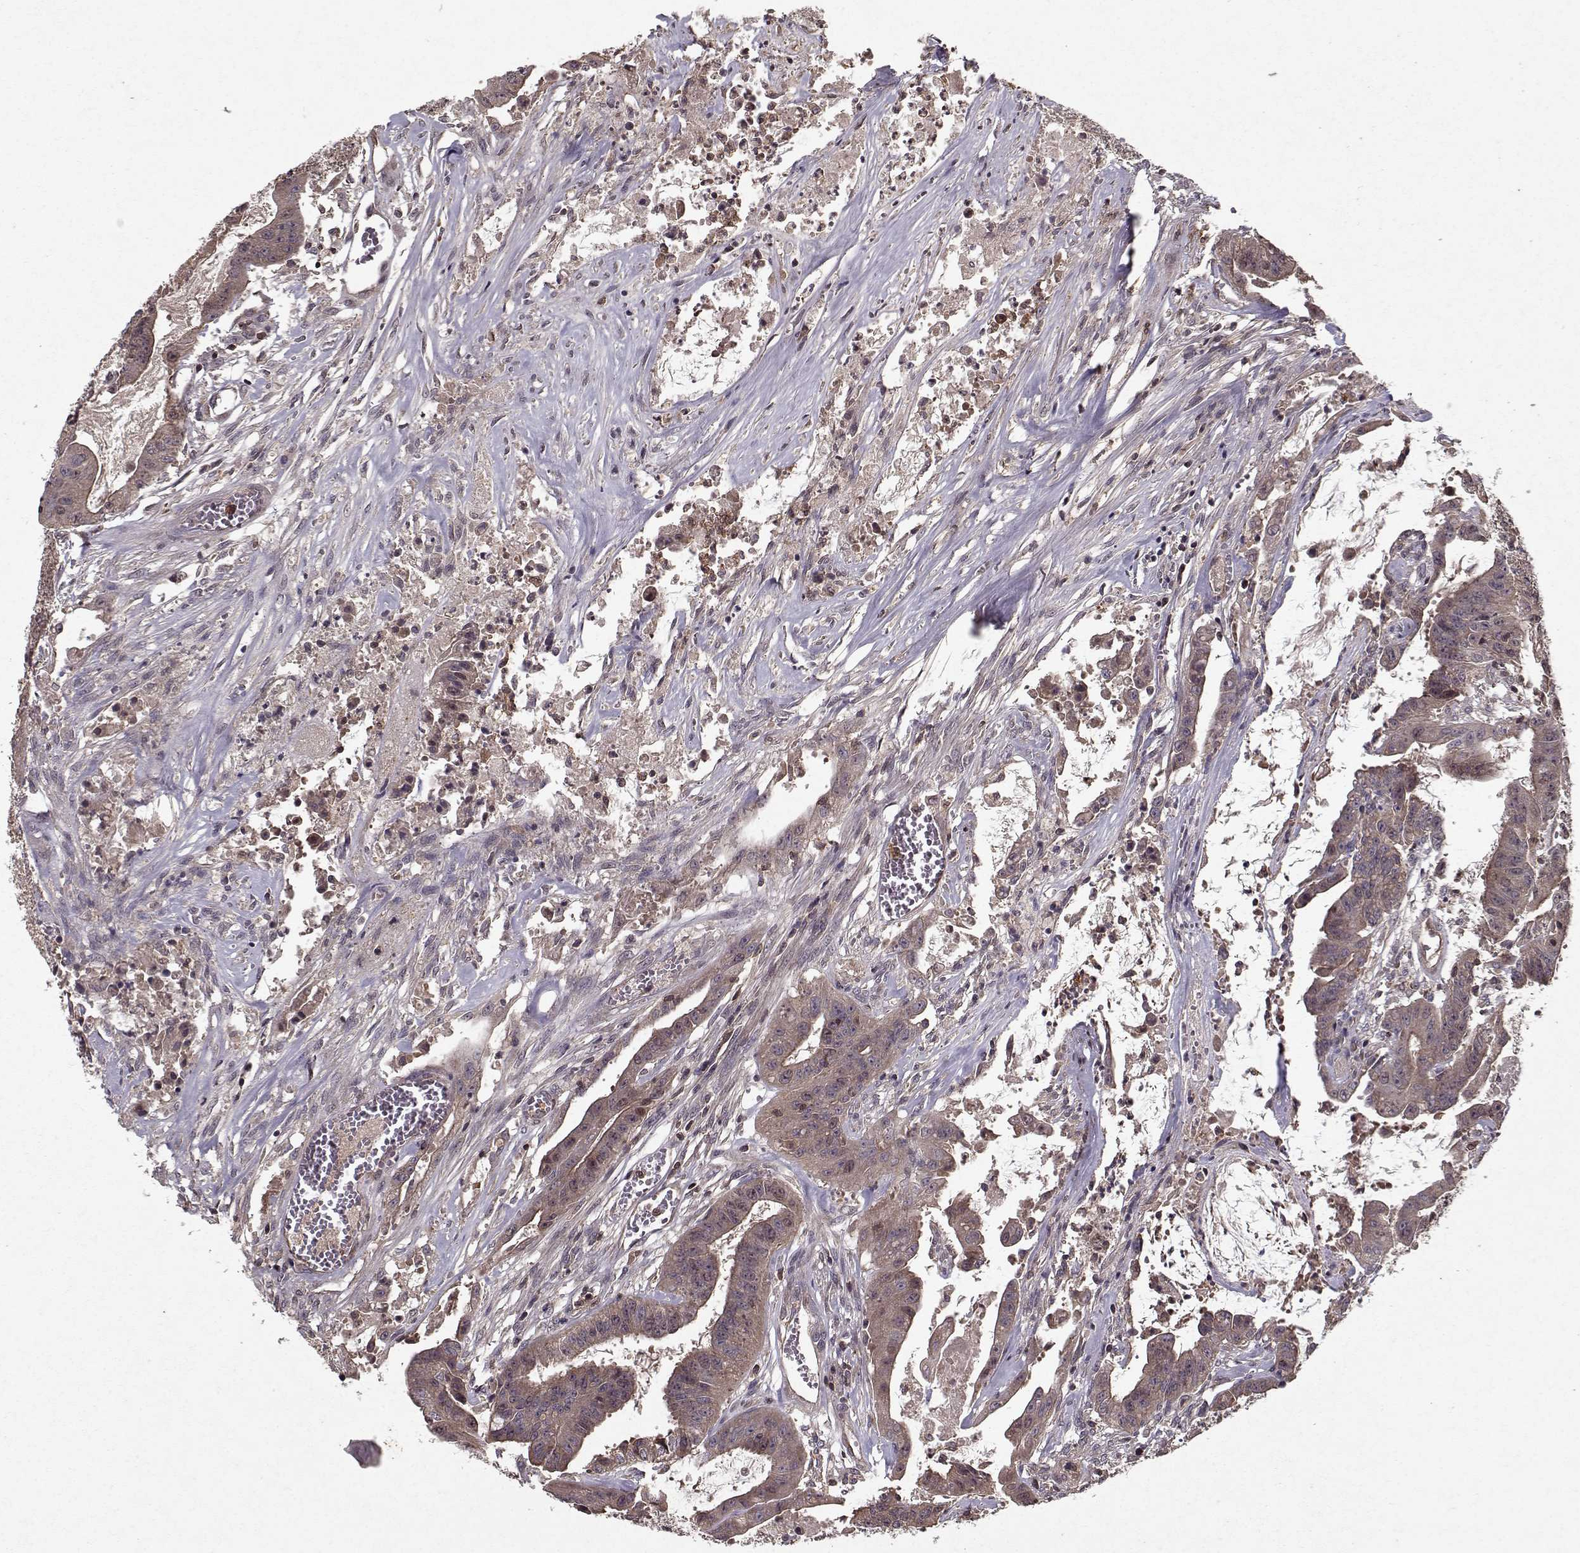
{"staining": {"intensity": "moderate", "quantity": "<25%", "location": "cytoplasmic/membranous"}, "tissue": "colorectal cancer", "cell_type": "Tumor cells", "image_type": "cancer", "snomed": [{"axis": "morphology", "description": "Adenocarcinoma, NOS"}, {"axis": "topography", "description": "Colon"}], "caption": "Adenocarcinoma (colorectal) stained for a protein displays moderate cytoplasmic/membranous positivity in tumor cells.", "gene": "PPP1R12A", "patient": {"sex": "male", "age": 33}}